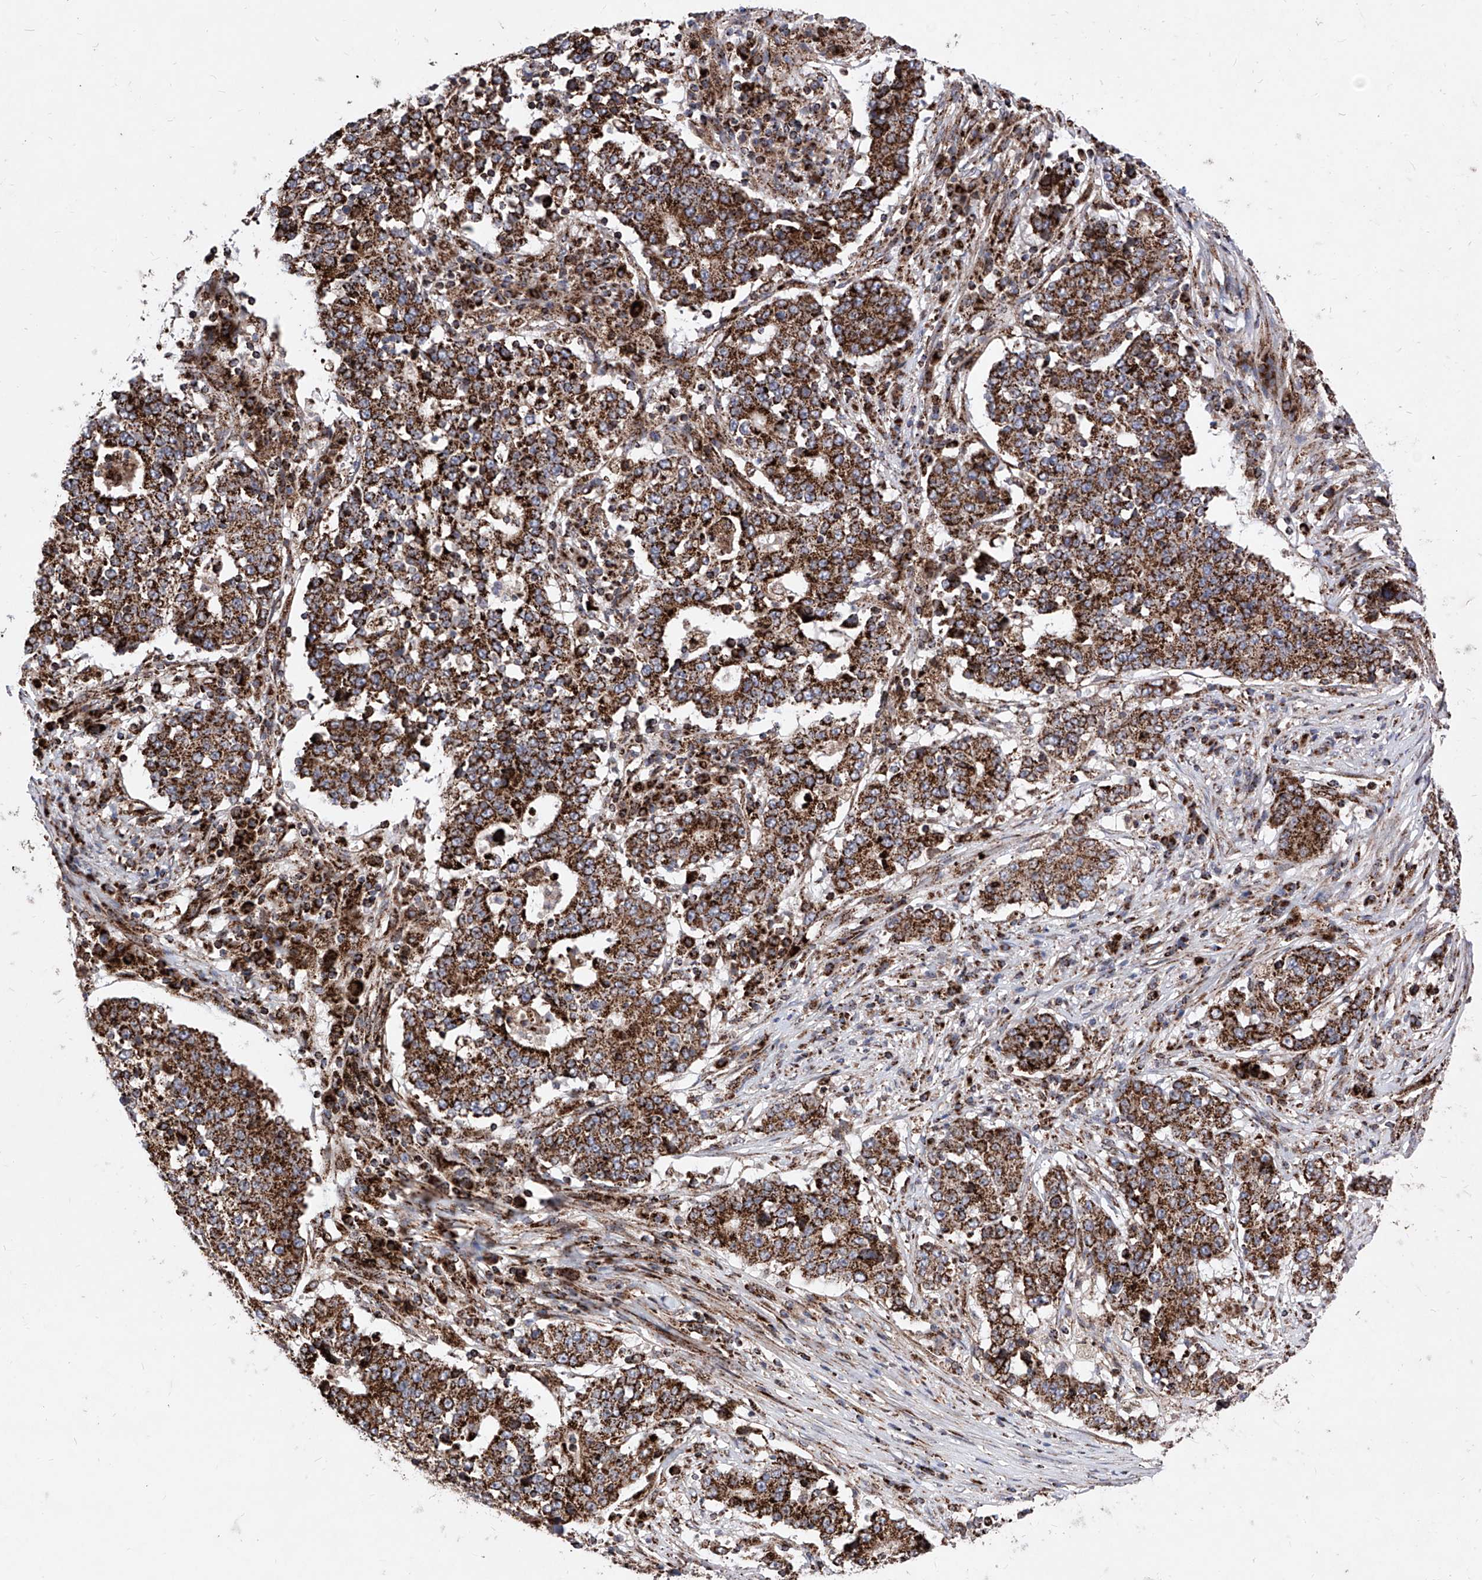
{"staining": {"intensity": "strong", "quantity": ">75%", "location": "cytoplasmic/membranous"}, "tissue": "stomach cancer", "cell_type": "Tumor cells", "image_type": "cancer", "snomed": [{"axis": "morphology", "description": "Adenocarcinoma, NOS"}, {"axis": "topography", "description": "Stomach"}], "caption": "Strong cytoplasmic/membranous positivity for a protein is appreciated in about >75% of tumor cells of adenocarcinoma (stomach) using immunohistochemistry.", "gene": "SEMA6A", "patient": {"sex": "male", "age": 59}}